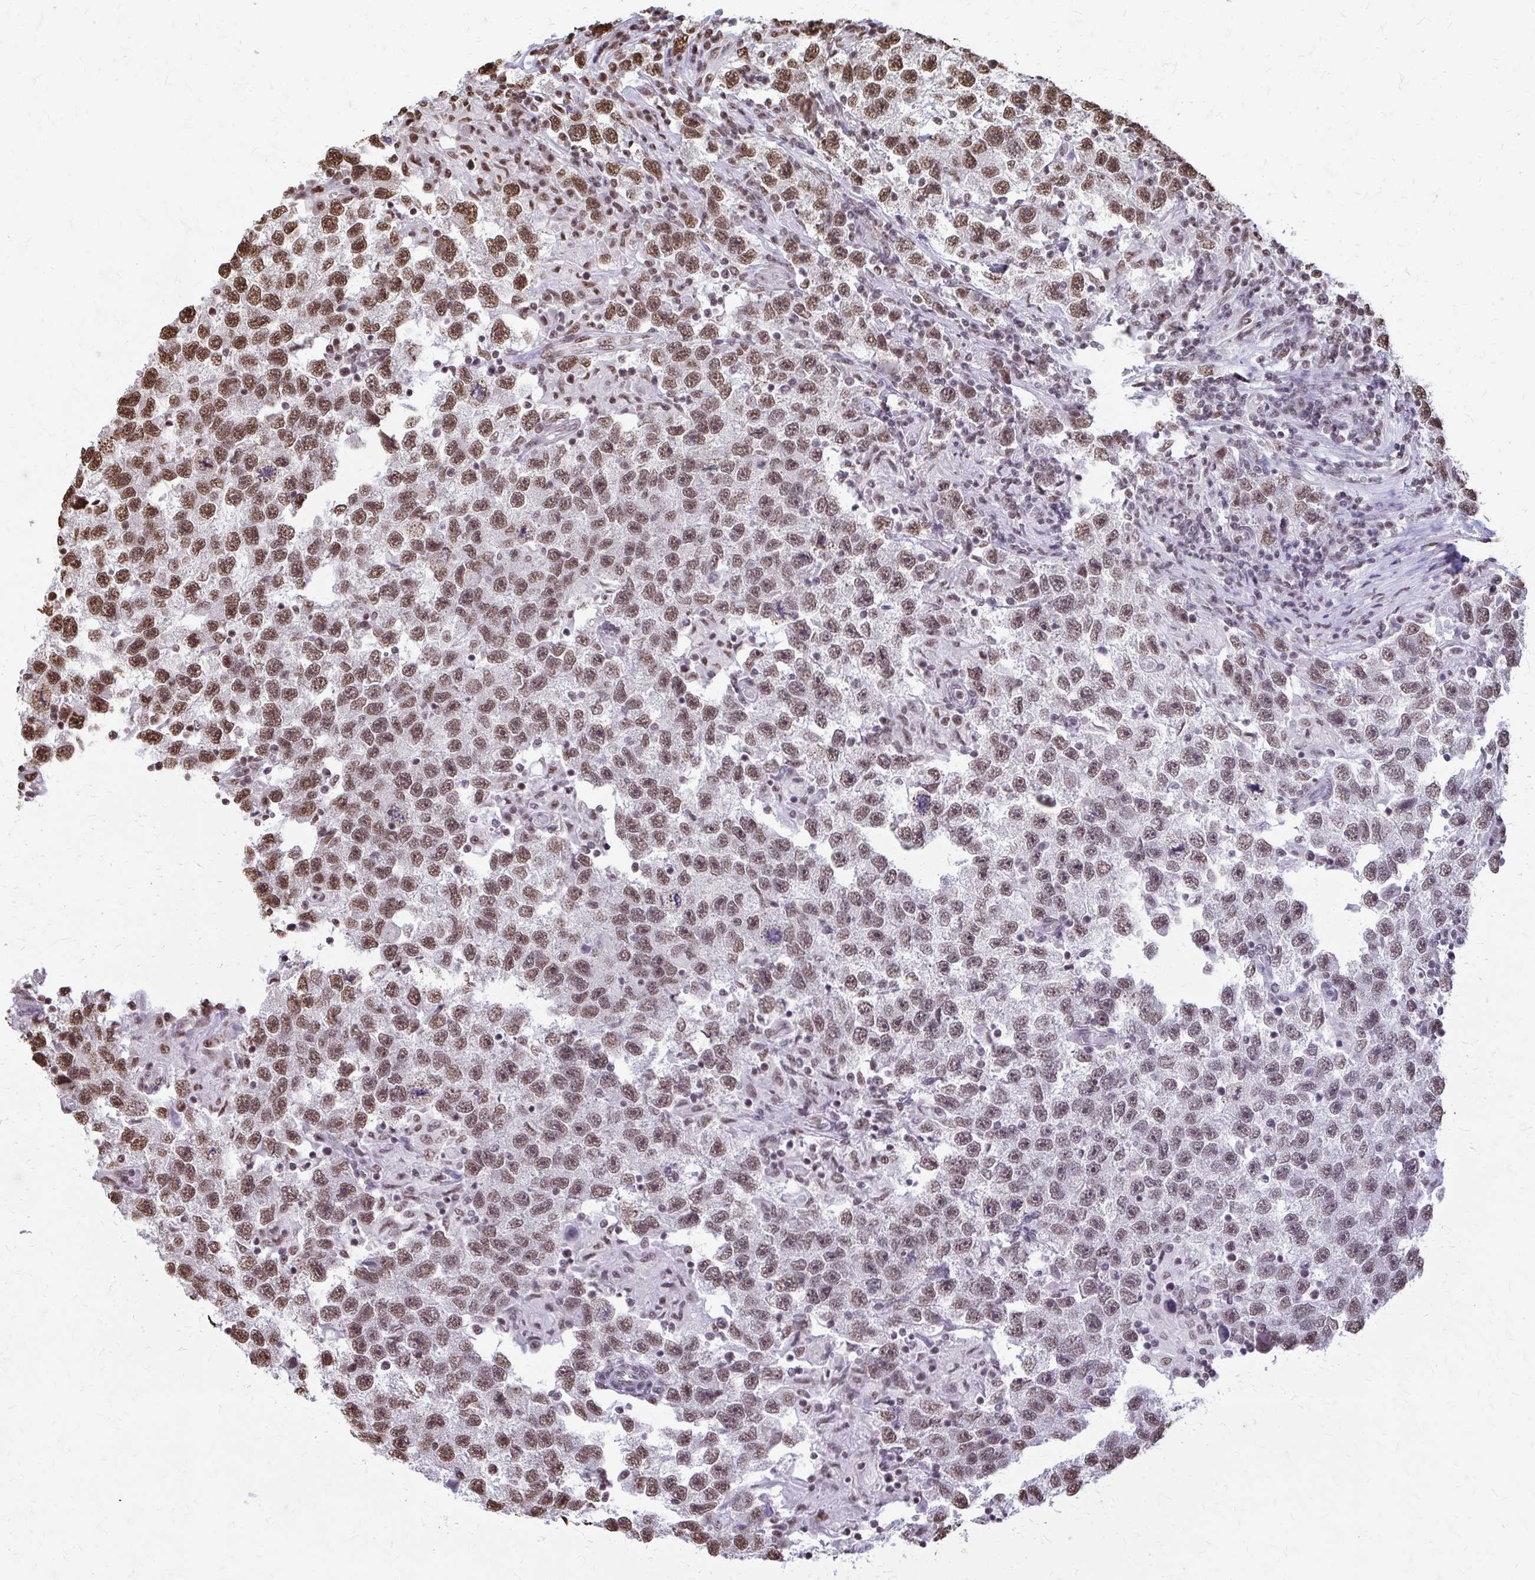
{"staining": {"intensity": "moderate", "quantity": ">75%", "location": "nuclear"}, "tissue": "testis cancer", "cell_type": "Tumor cells", "image_type": "cancer", "snomed": [{"axis": "morphology", "description": "Seminoma, NOS"}, {"axis": "topography", "description": "Testis"}], "caption": "Tumor cells reveal medium levels of moderate nuclear positivity in about >75% of cells in human testis cancer (seminoma).", "gene": "SNRPA", "patient": {"sex": "male", "age": 26}}